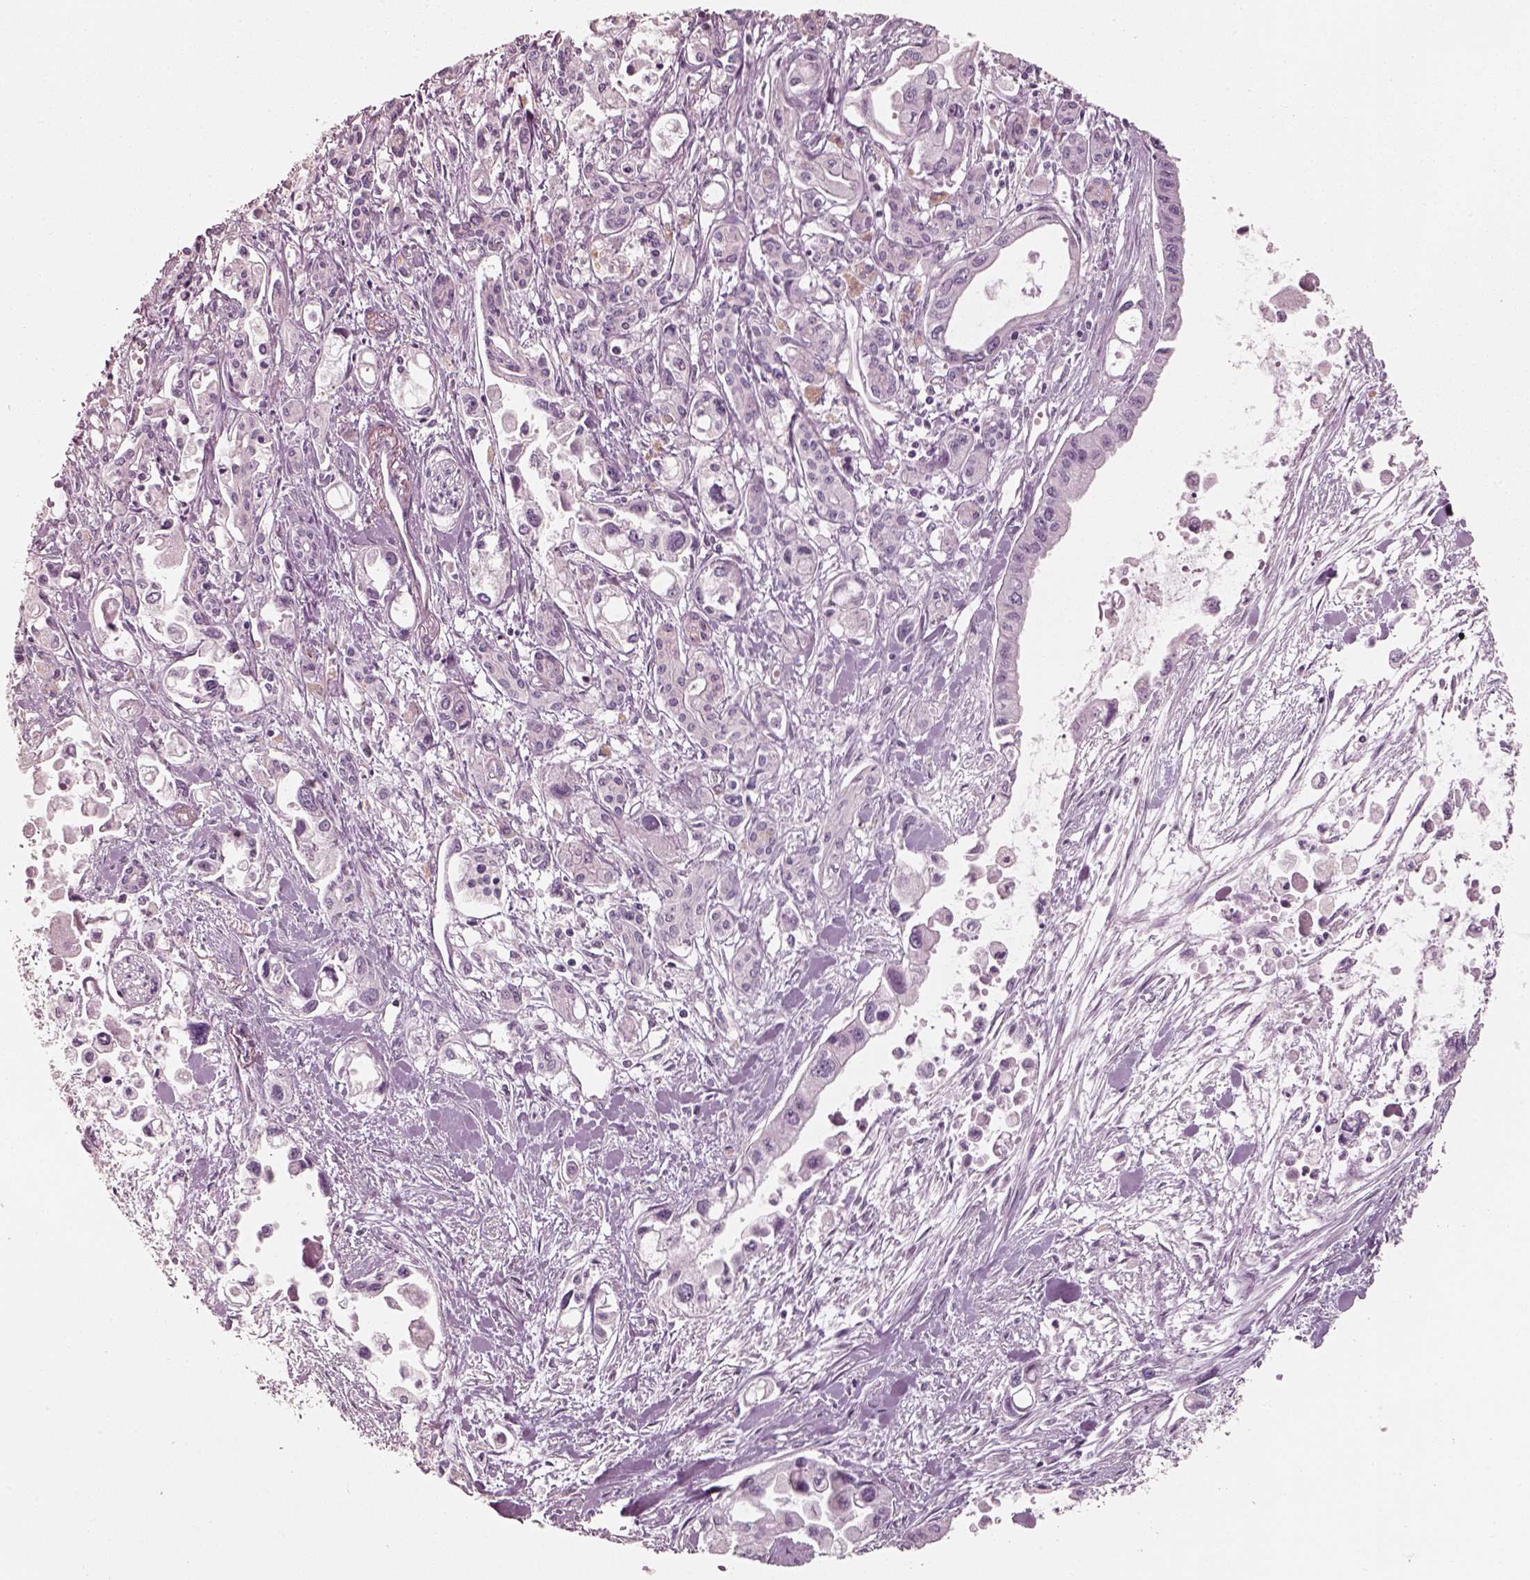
{"staining": {"intensity": "negative", "quantity": "none", "location": "none"}, "tissue": "pancreatic cancer", "cell_type": "Tumor cells", "image_type": "cancer", "snomed": [{"axis": "morphology", "description": "Adenocarcinoma, NOS"}, {"axis": "topography", "description": "Pancreas"}], "caption": "Pancreatic cancer (adenocarcinoma) was stained to show a protein in brown. There is no significant expression in tumor cells. (DAB (3,3'-diaminobenzidine) immunohistochemistry (IHC) visualized using brightfield microscopy, high magnification).", "gene": "R3HDML", "patient": {"sex": "female", "age": 61}}